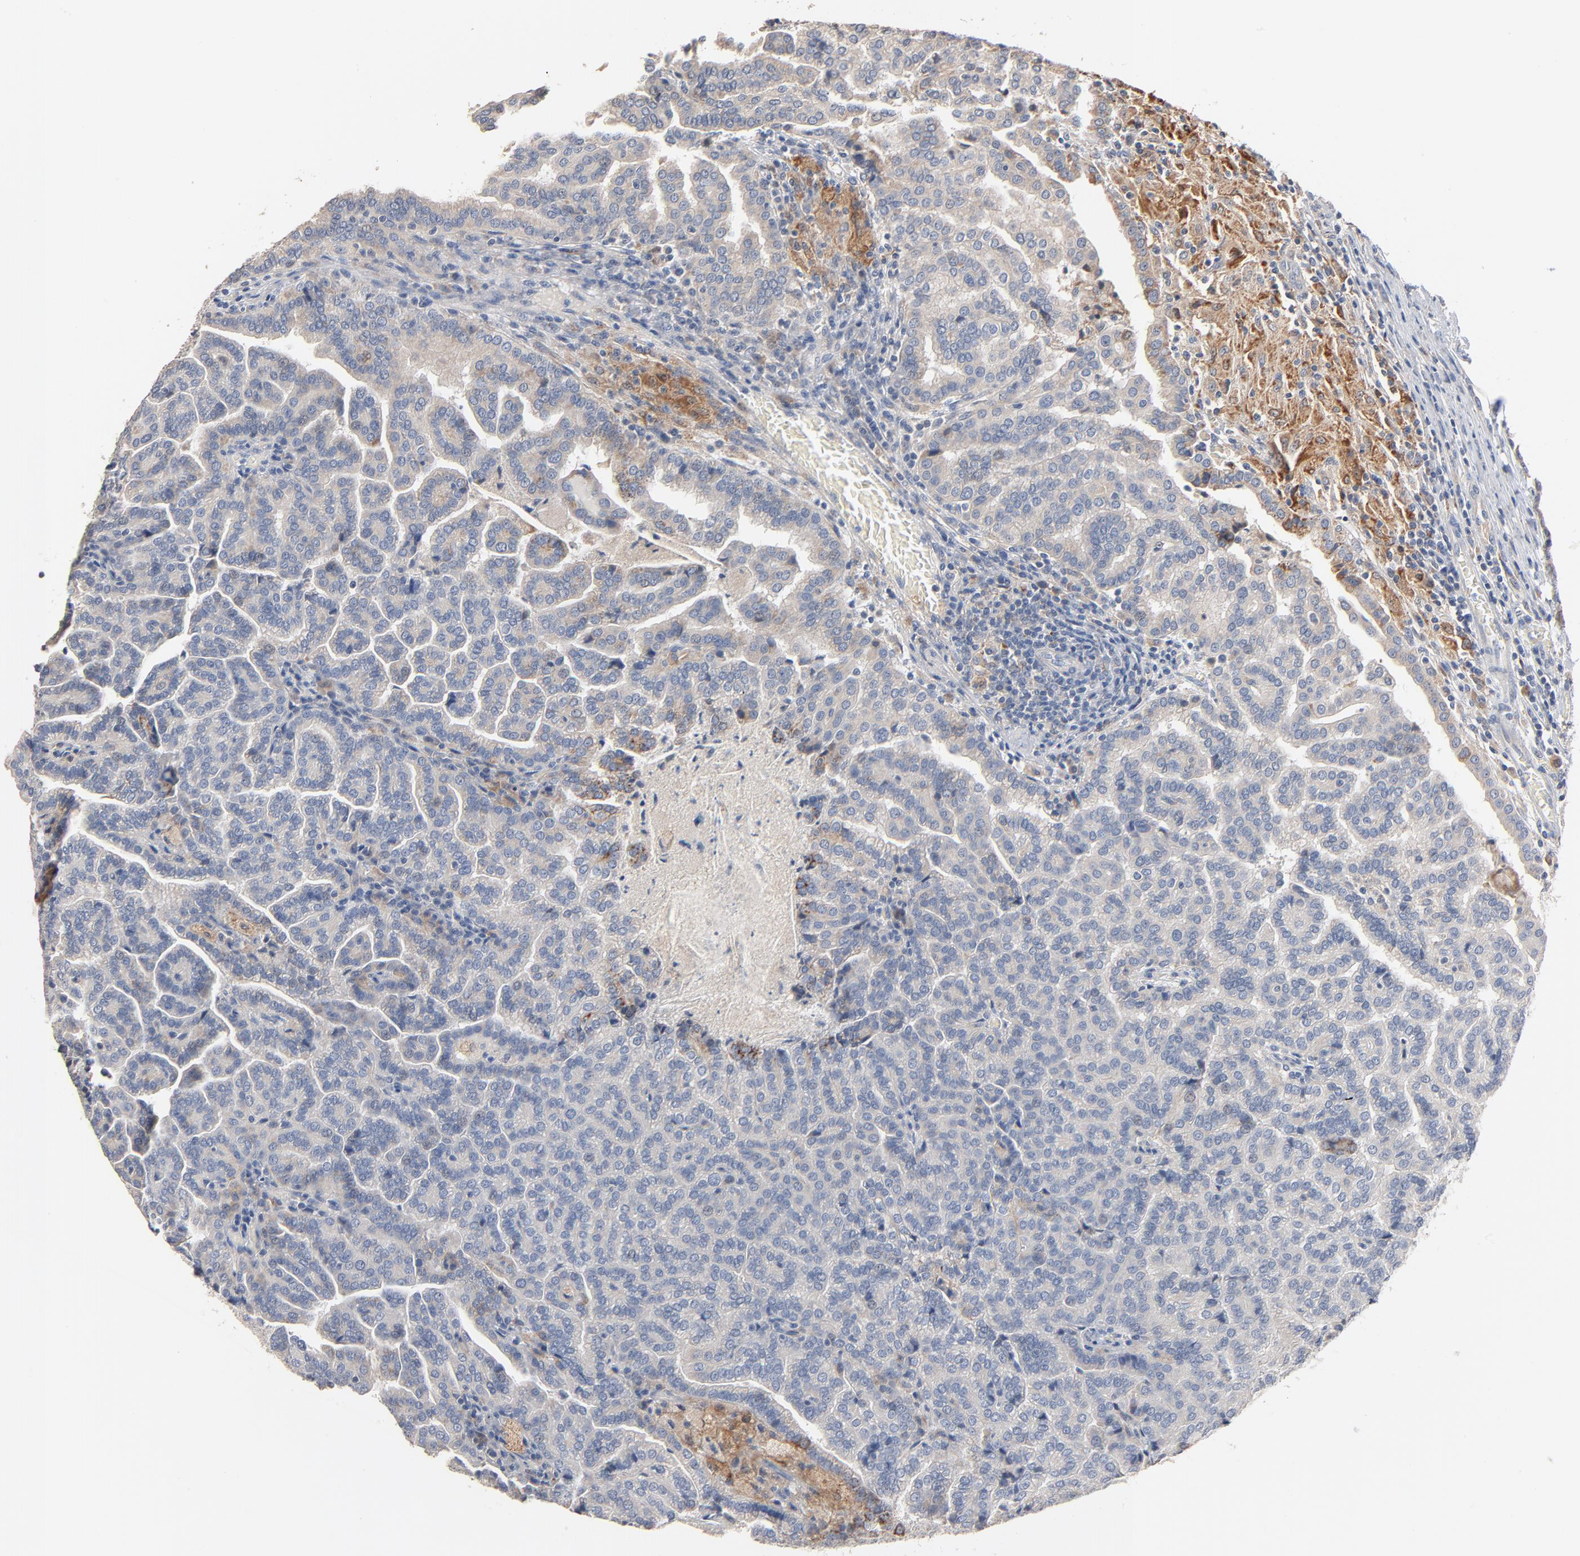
{"staining": {"intensity": "negative", "quantity": "none", "location": "none"}, "tissue": "renal cancer", "cell_type": "Tumor cells", "image_type": "cancer", "snomed": [{"axis": "morphology", "description": "Adenocarcinoma, NOS"}, {"axis": "topography", "description": "Kidney"}], "caption": "Tumor cells show no significant protein staining in renal adenocarcinoma. (Stains: DAB (3,3'-diaminobenzidine) immunohistochemistry with hematoxylin counter stain, Microscopy: brightfield microscopy at high magnification).", "gene": "ZDHHC8", "patient": {"sex": "male", "age": 61}}